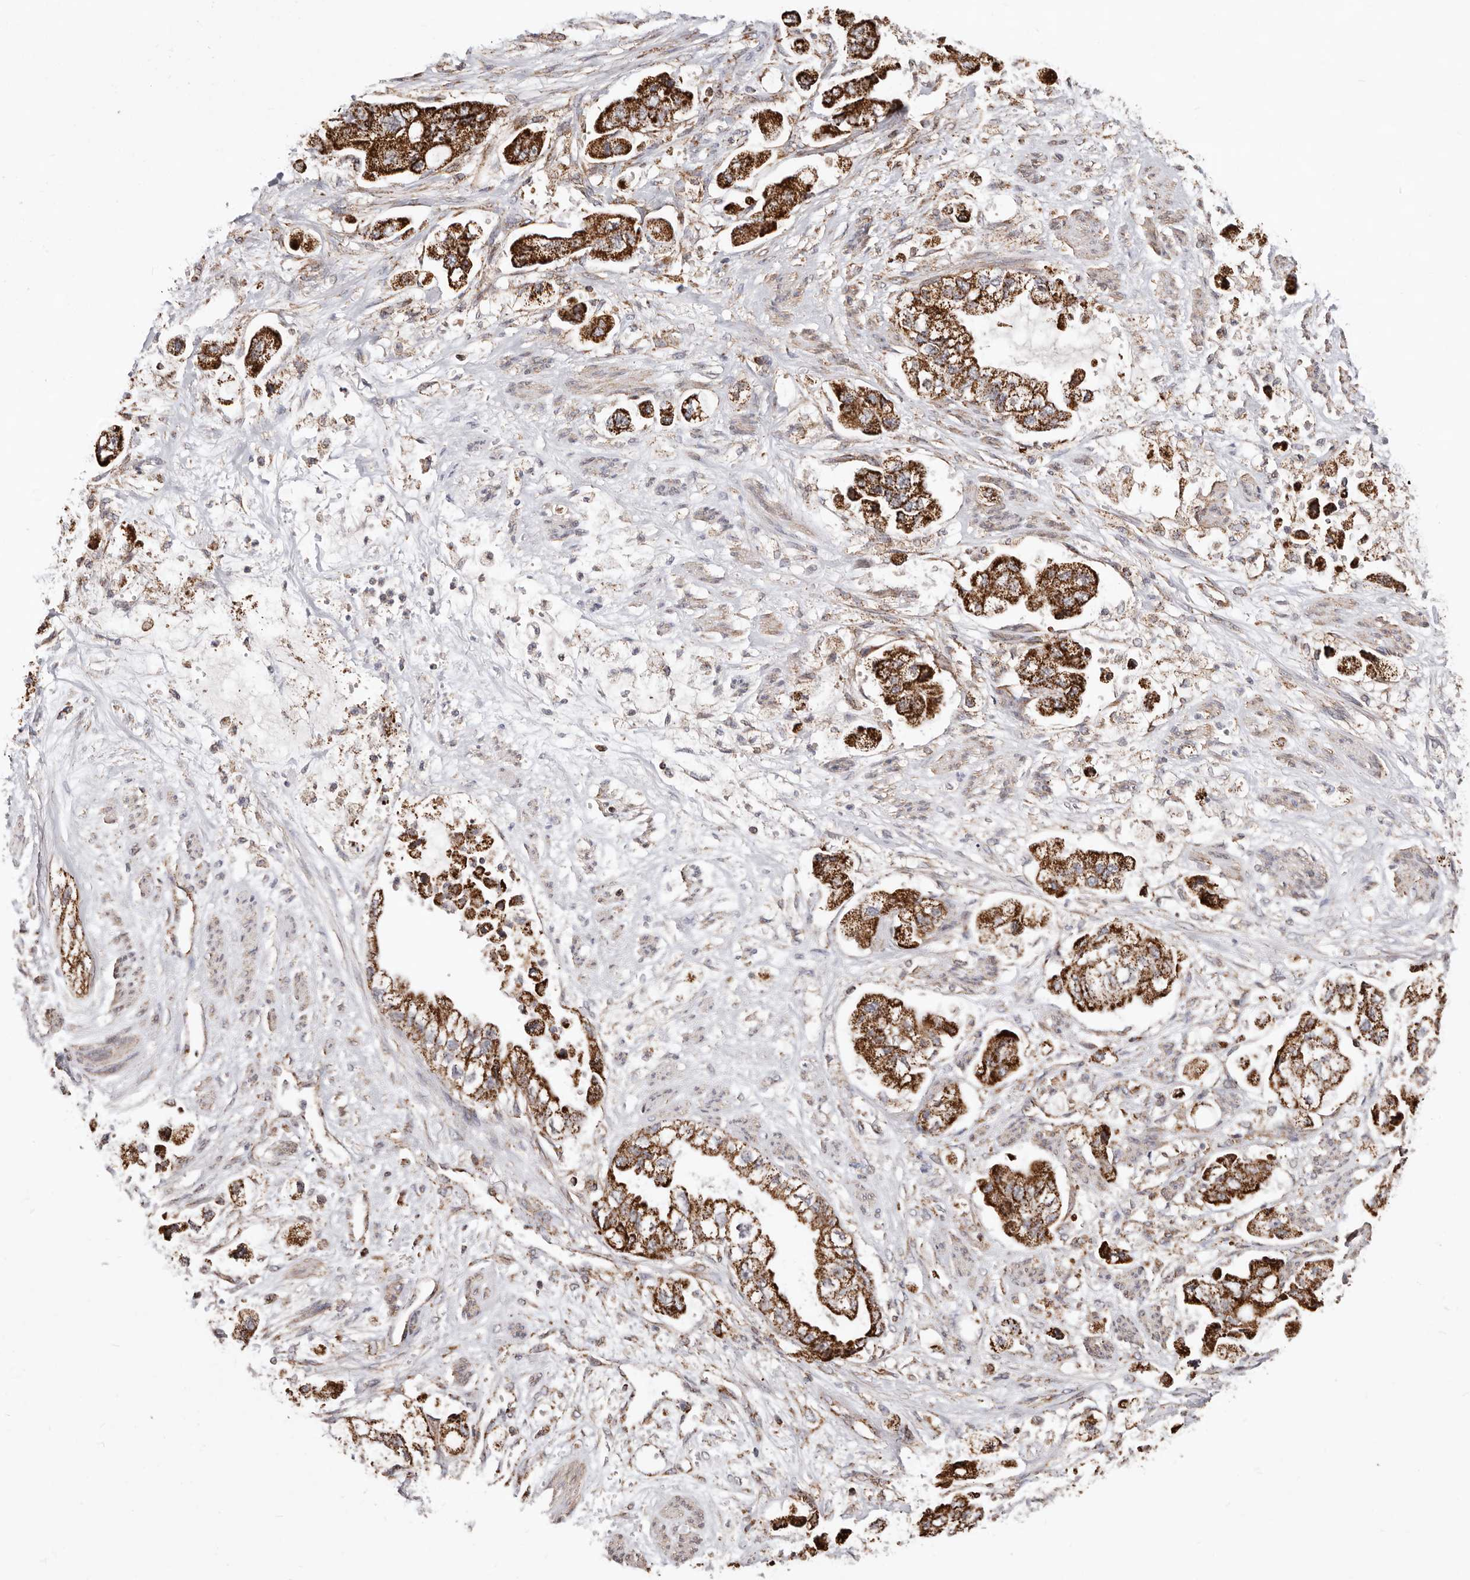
{"staining": {"intensity": "strong", "quantity": ">75%", "location": "cytoplasmic/membranous"}, "tissue": "stomach cancer", "cell_type": "Tumor cells", "image_type": "cancer", "snomed": [{"axis": "morphology", "description": "Adenocarcinoma, NOS"}, {"axis": "topography", "description": "Stomach"}], "caption": "Strong cytoplasmic/membranous protein staining is identified in about >75% of tumor cells in stomach cancer (adenocarcinoma). Nuclei are stained in blue.", "gene": "PRKACB", "patient": {"sex": "male", "age": 62}}